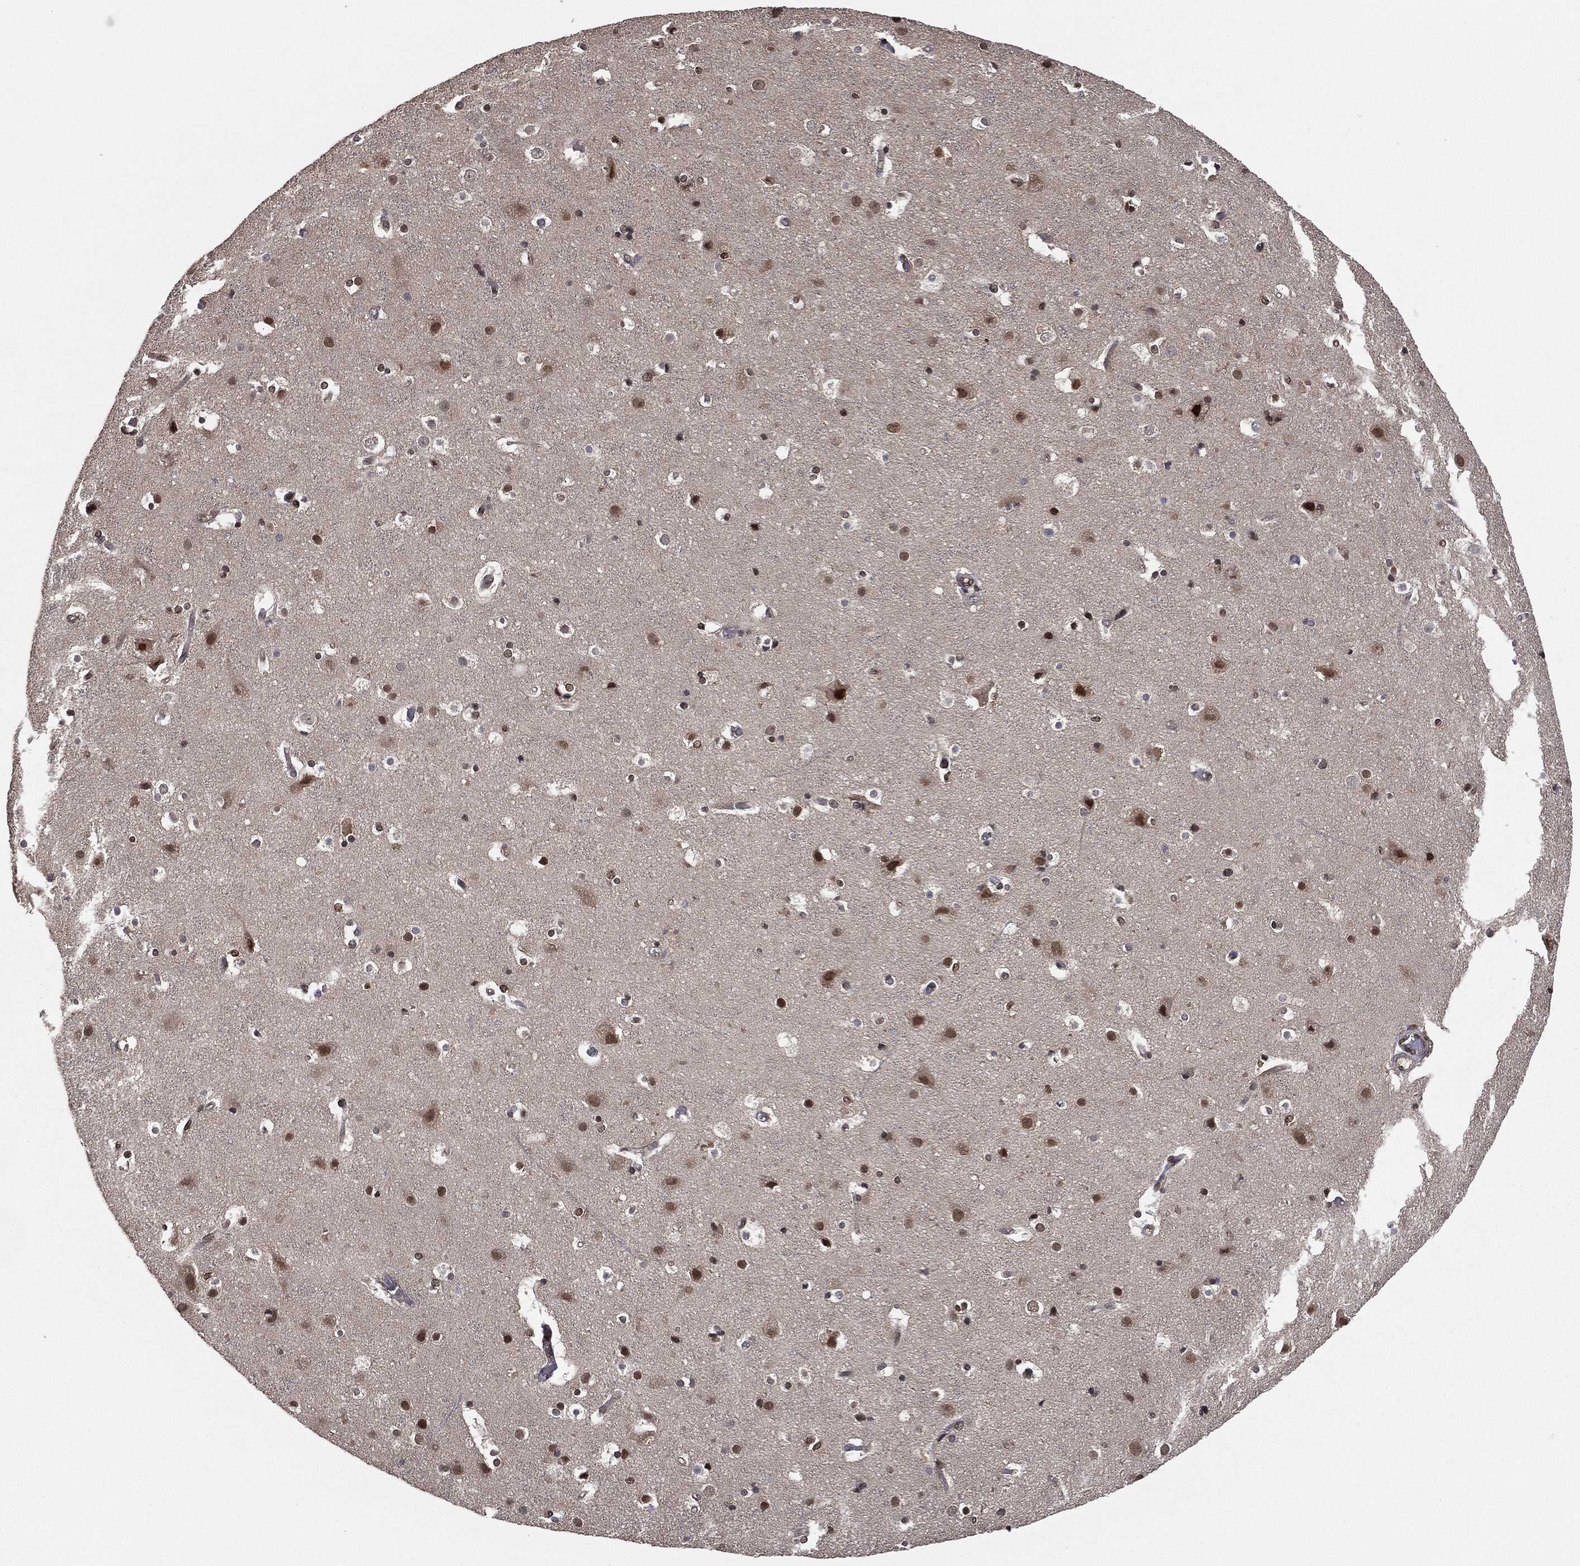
{"staining": {"intensity": "negative", "quantity": "none", "location": "none"}, "tissue": "cerebral cortex", "cell_type": "Endothelial cells", "image_type": "normal", "snomed": [{"axis": "morphology", "description": "Normal tissue, NOS"}, {"axis": "topography", "description": "Cerebral cortex"}], "caption": "The histopathology image exhibits no staining of endothelial cells in benign cerebral cortex.", "gene": "TBC1D22A", "patient": {"sex": "female", "age": 52}}